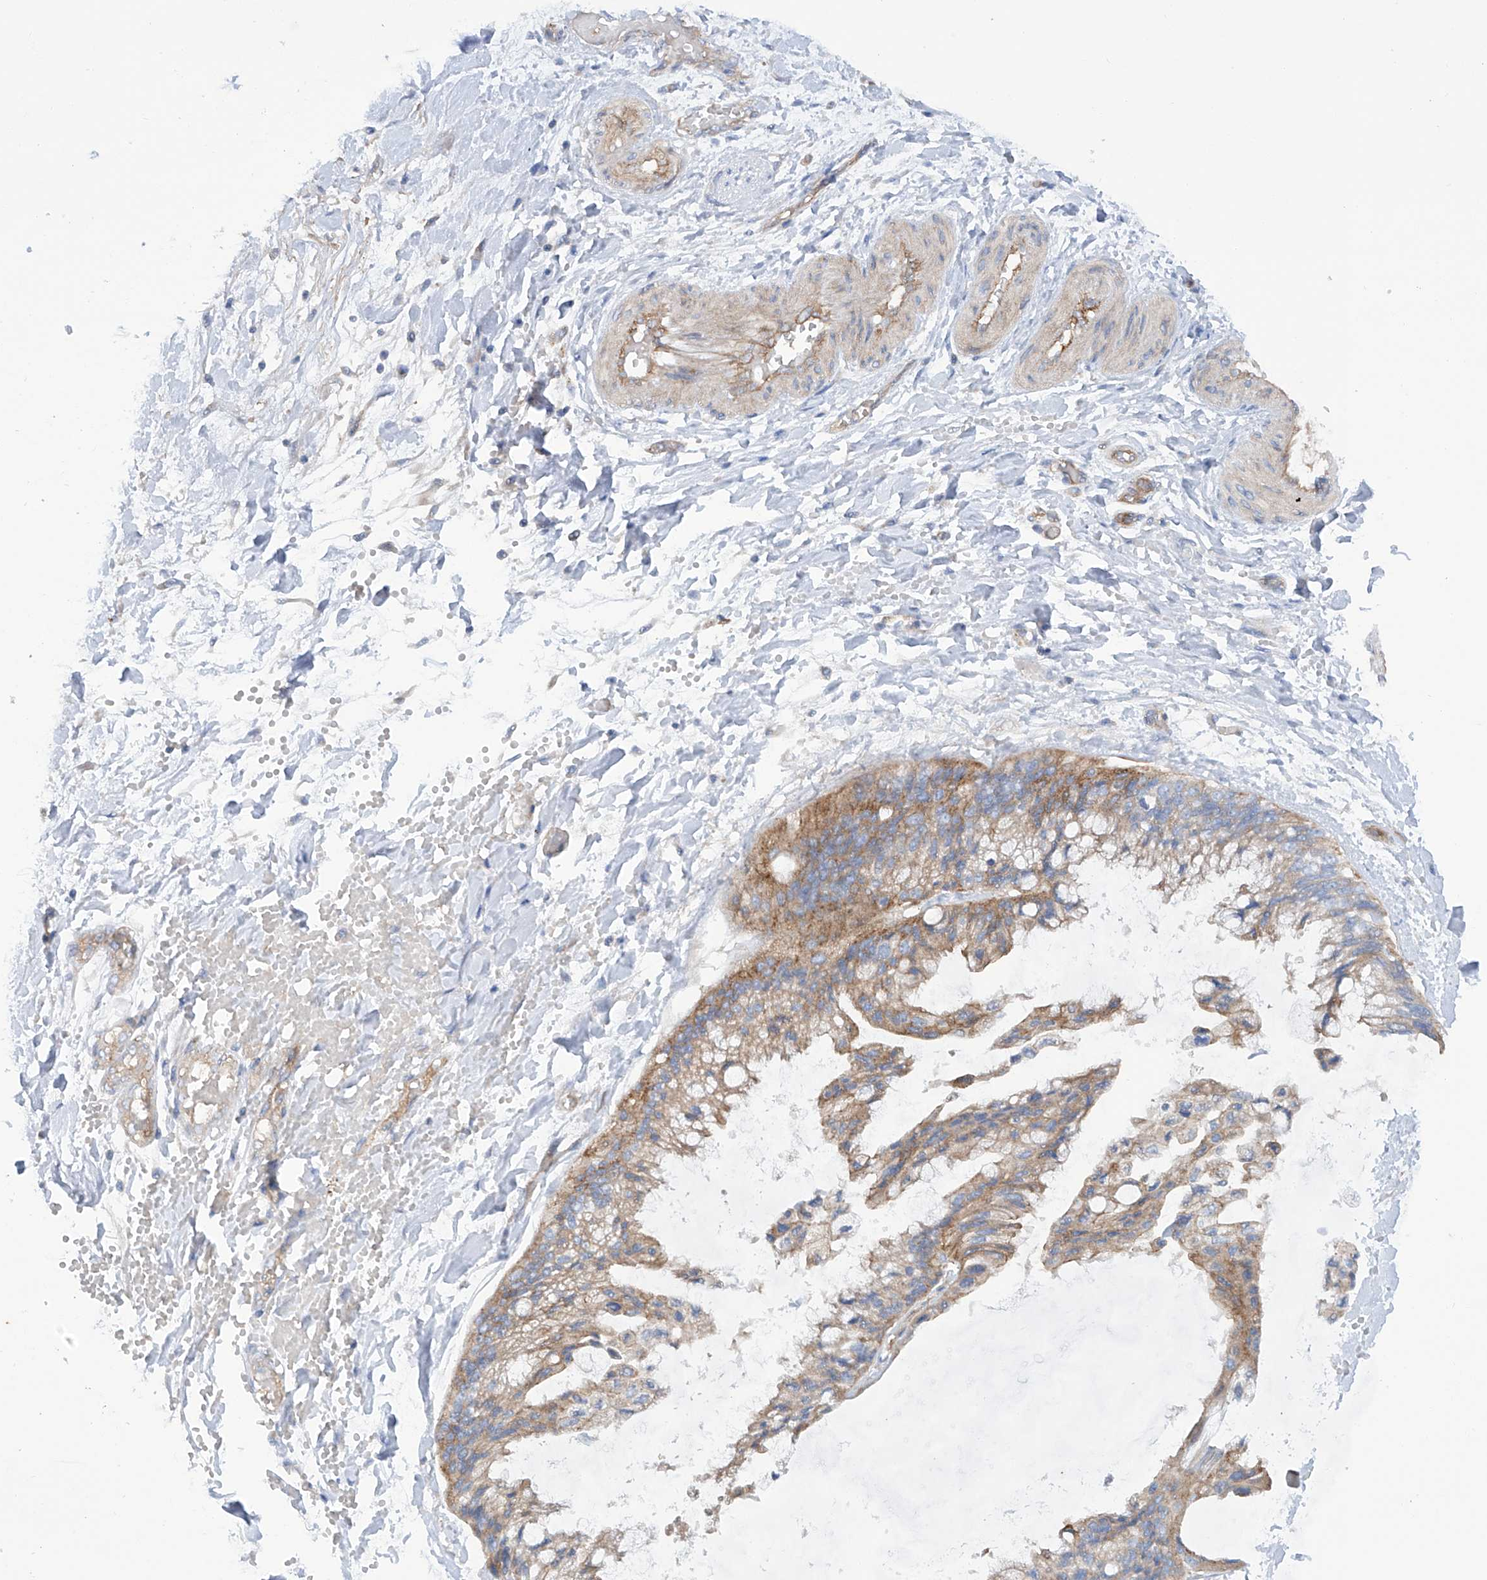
{"staining": {"intensity": "moderate", "quantity": ">75%", "location": "cytoplasmic/membranous"}, "tissue": "ovarian cancer", "cell_type": "Tumor cells", "image_type": "cancer", "snomed": [{"axis": "morphology", "description": "Cystadenocarcinoma, mucinous, NOS"}, {"axis": "topography", "description": "Ovary"}], "caption": "Protein staining of ovarian mucinous cystadenocarcinoma tissue displays moderate cytoplasmic/membranous staining in approximately >75% of tumor cells.", "gene": "TMEM209", "patient": {"sex": "female", "age": 39}}